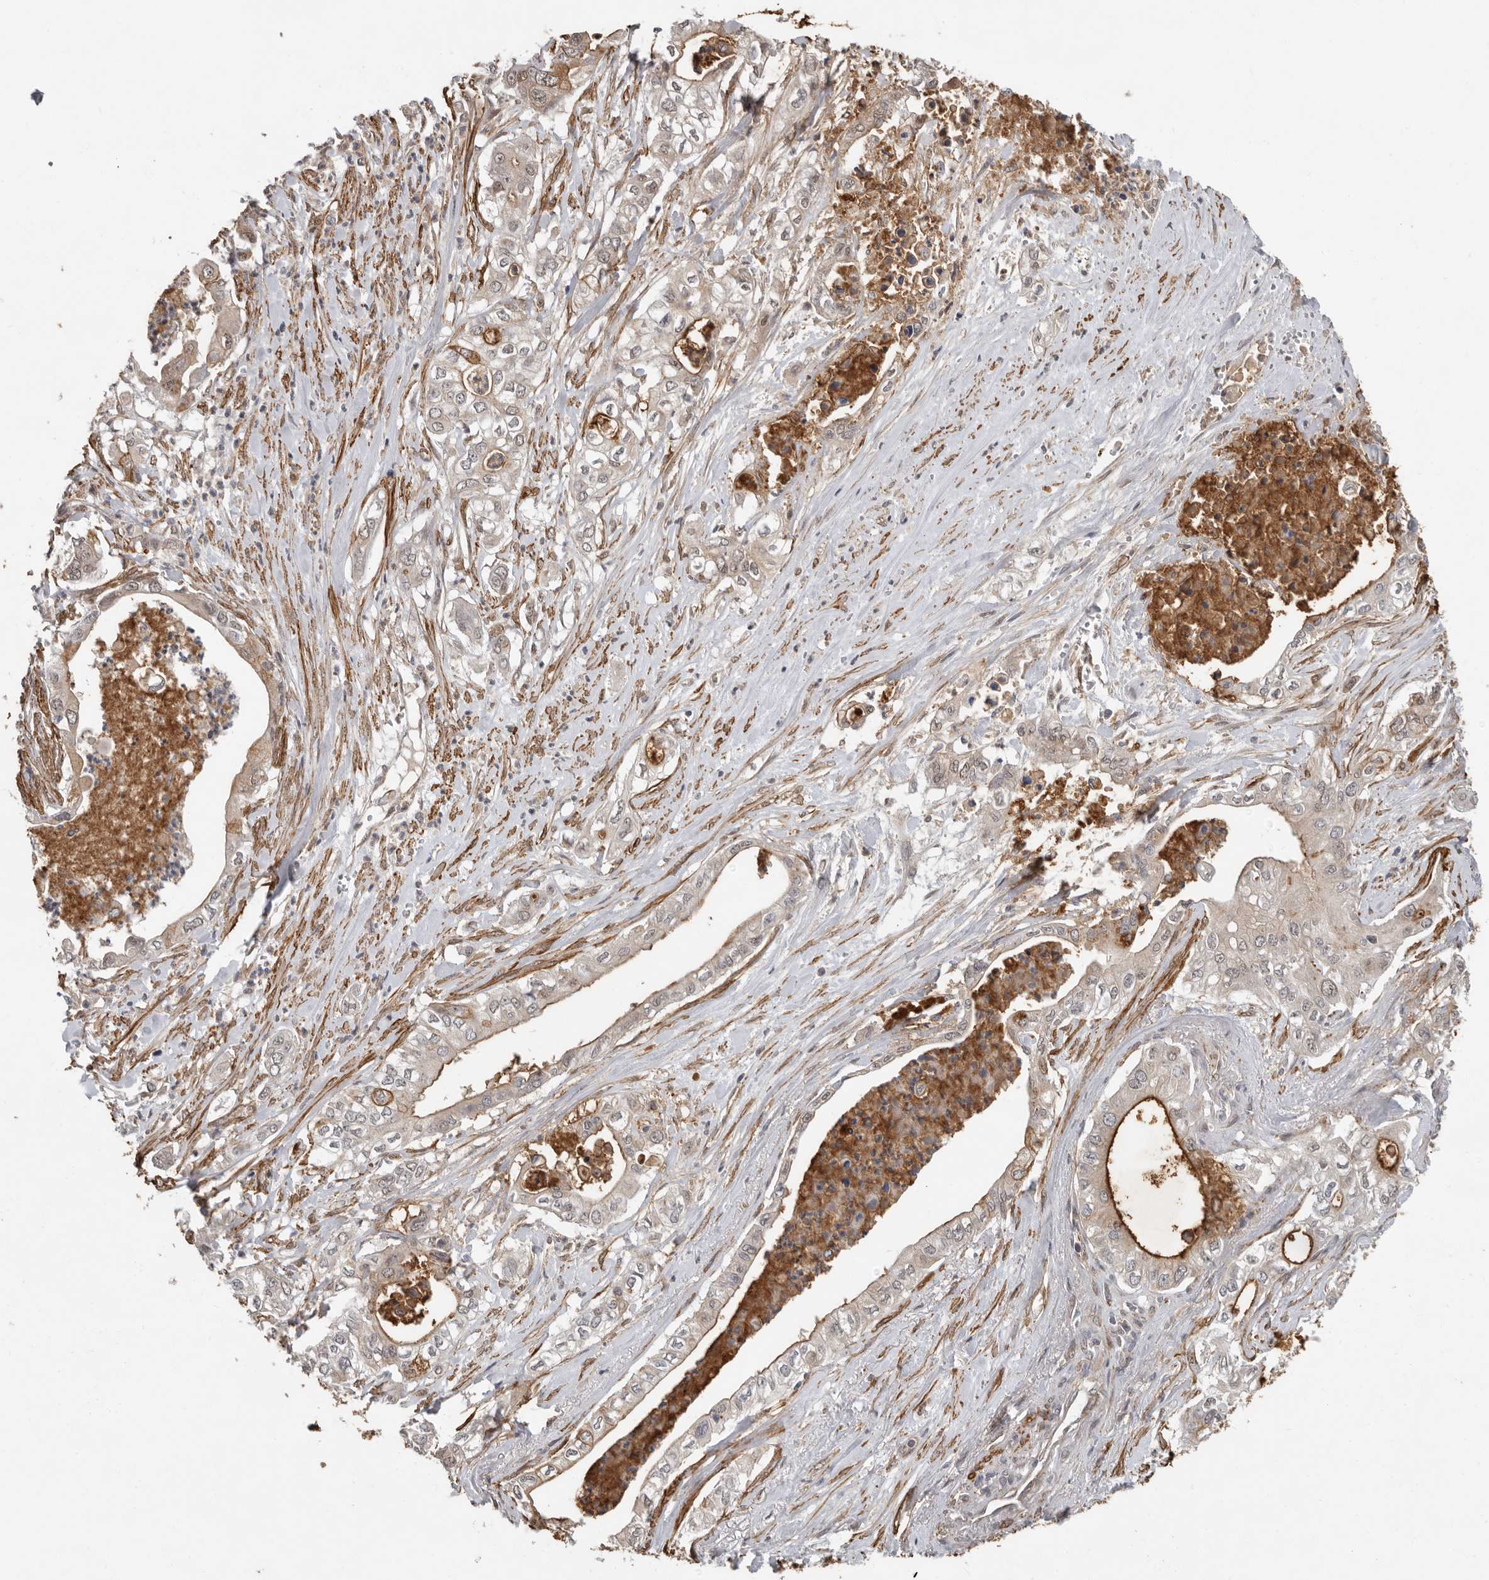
{"staining": {"intensity": "moderate", "quantity": "<25%", "location": "cytoplasmic/membranous"}, "tissue": "pancreatic cancer", "cell_type": "Tumor cells", "image_type": "cancer", "snomed": [{"axis": "morphology", "description": "Adenocarcinoma, NOS"}, {"axis": "topography", "description": "Pancreas"}], "caption": "This histopathology image reveals IHC staining of human pancreatic cancer (adenocarcinoma), with low moderate cytoplasmic/membranous positivity in approximately <25% of tumor cells.", "gene": "RNF157", "patient": {"sex": "female", "age": 78}}